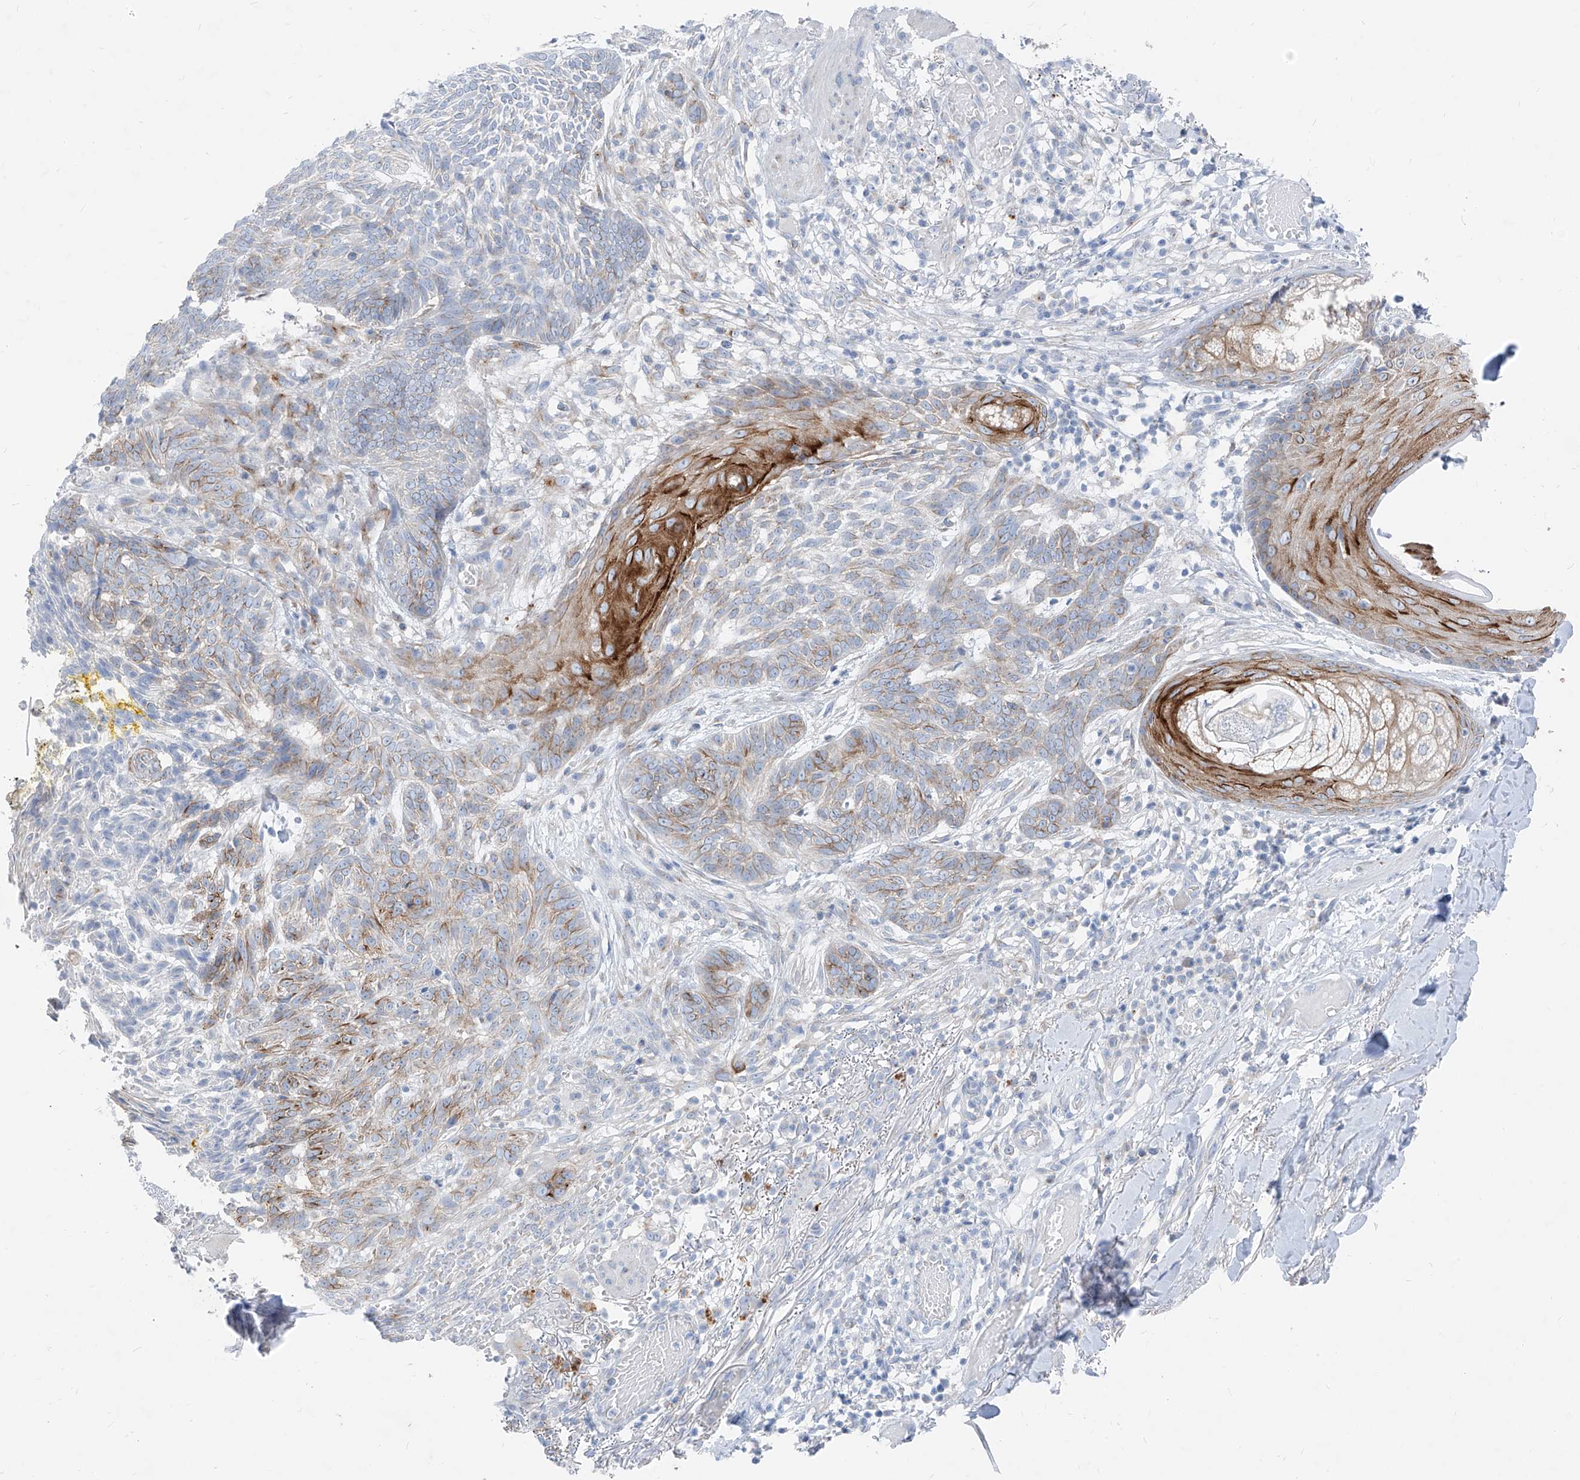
{"staining": {"intensity": "moderate", "quantity": "25%-75%", "location": "cytoplasmic/membranous"}, "tissue": "skin cancer", "cell_type": "Tumor cells", "image_type": "cancer", "snomed": [{"axis": "morphology", "description": "Normal tissue, NOS"}, {"axis": "morphology", "description": "Basal cell carcinoma"}, {"axis": "topography", "description": "Skin"}], "caption": "DAB immunohistochemical staining of human skin cancer (basal cell carcinoma) reveals moderate cytoplasmic/membranous protein positivity in approximately 25%-75% of tumor cells.", "gene": "GPR137C", "patient": {"sex": "male", "age": 64}}